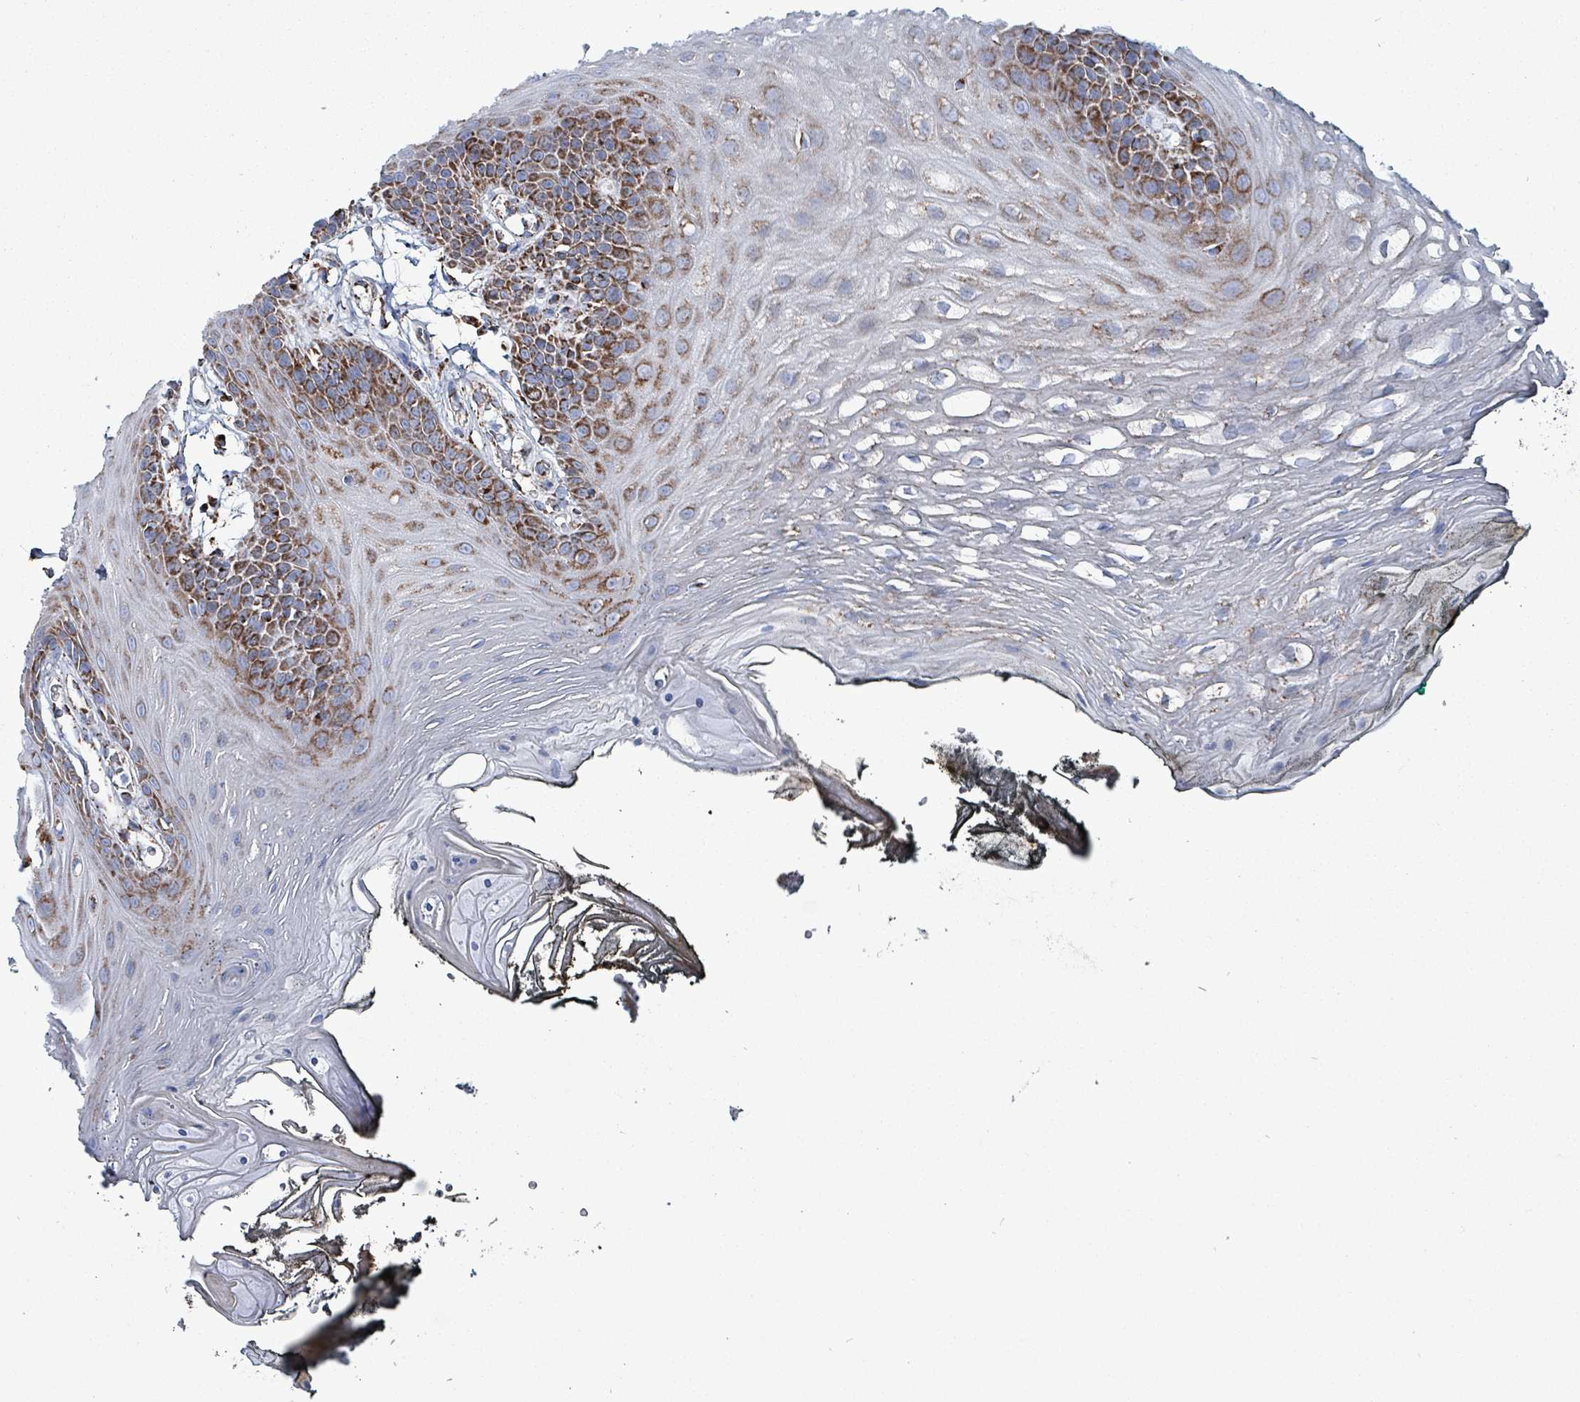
{"staining": {"intensity": "strong", "quantity": "25%-75%", "location": "cytoplasmic/membranous"}, "tissue": "oral mucosa", "cell_type": "Squamous epithelial cells", "image_type": "normal", "snomed": [{"axis": "morphology", "description": "Normal tissue, NOS"}, {"axis": "topography", "description": "Oral tissue"}, {"axis": "topography", "description": "Tounge, NOS"}], "caption": "Strong cytoplasmic/membranous staining is identified in about 25%-75% of squamous epithelial cells in unremarkable oral mucosa. The staining was performed using DAB to visualize the protein expression in brown, while the nuclei were stained in blue with hematoxylin (Magnification: 20x).", "gene": "IDH3B", "patient": {"sex": "female", "age": 81}}